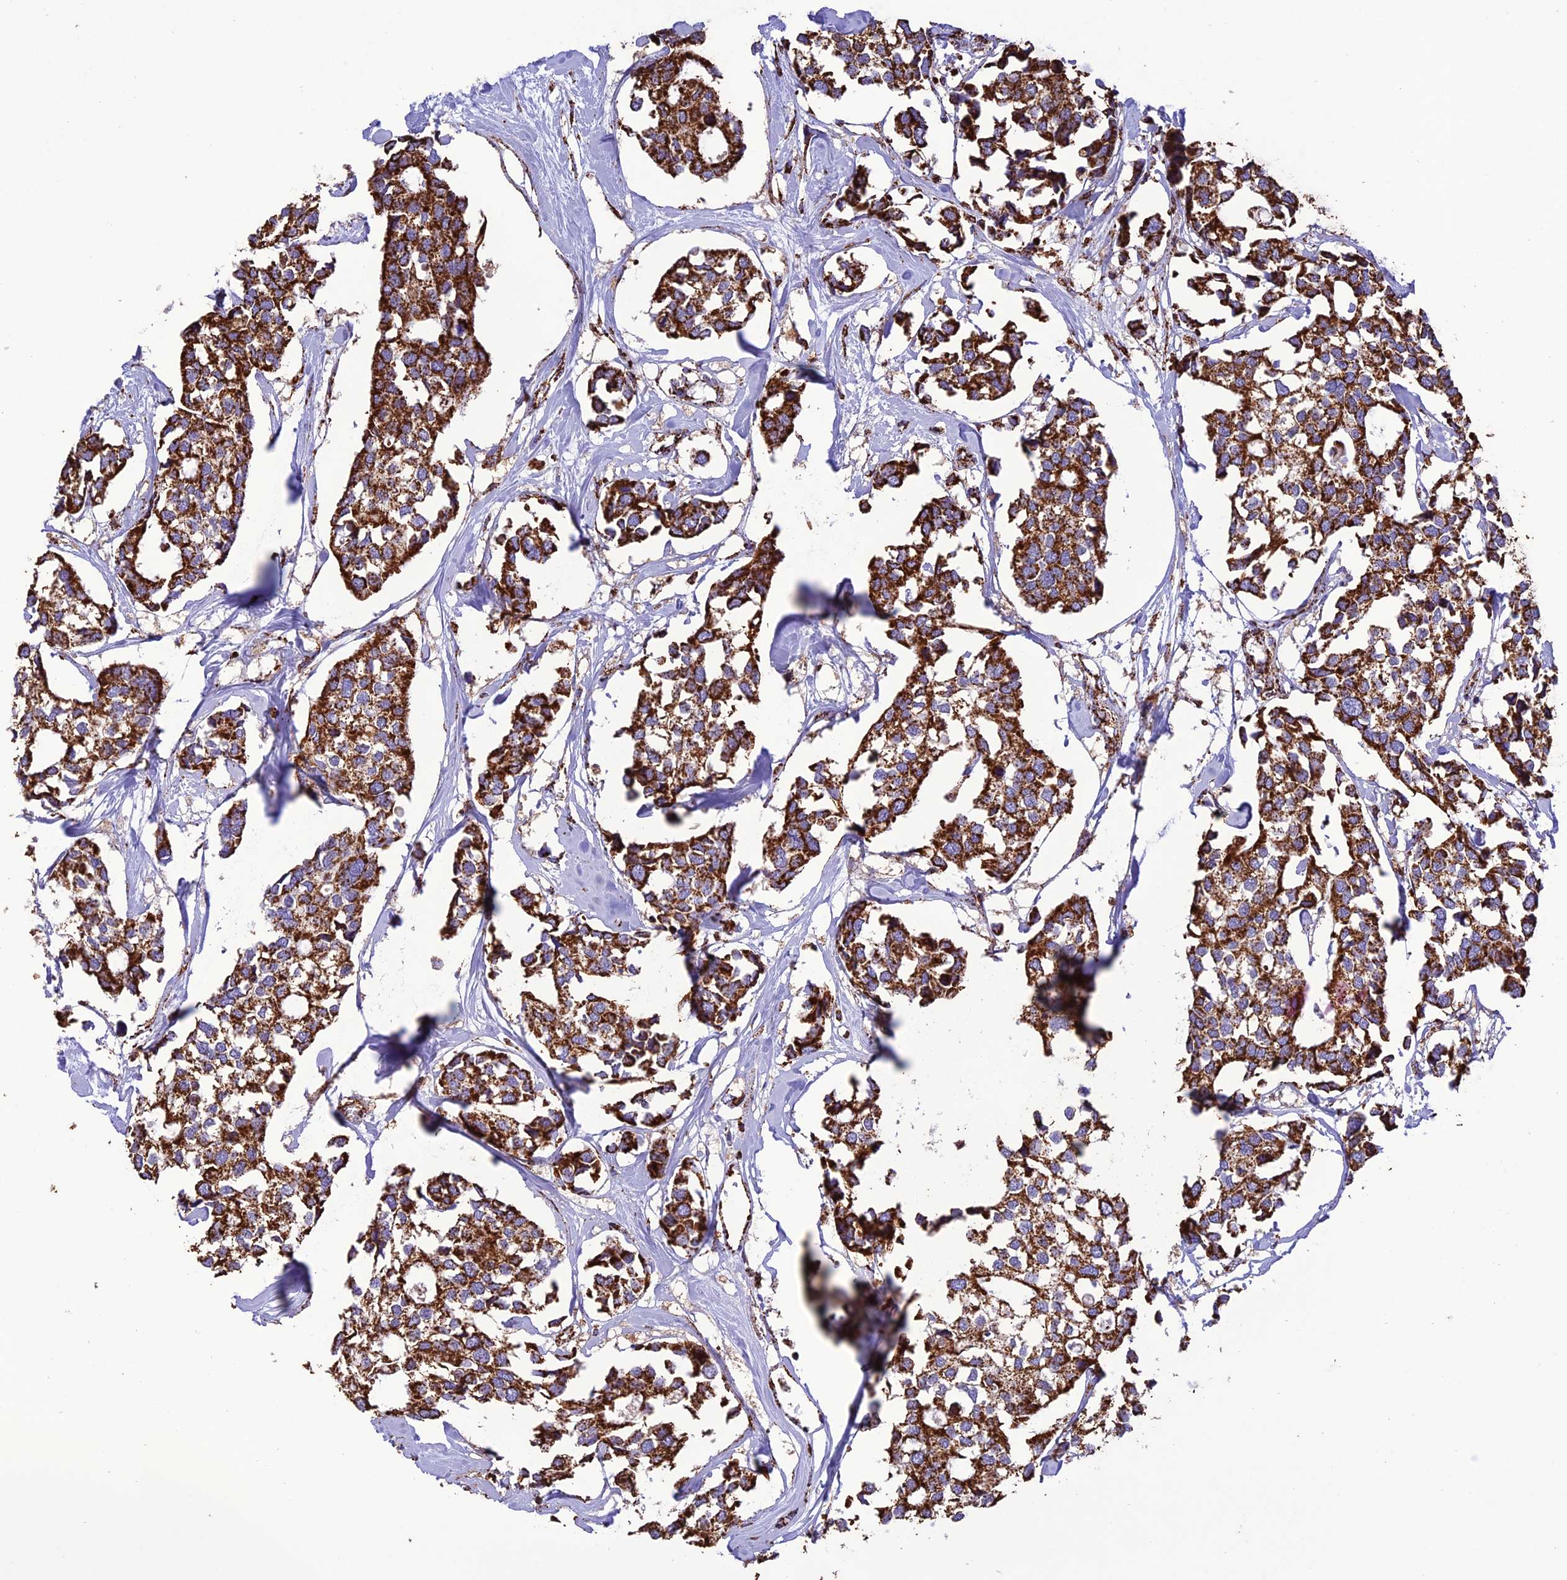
{"staining": {"intensity": "strong", "quantity": ">75%", "location": "cytoplasmic/membranous"}, "tissue": "breast cancer", "cell_type": "Tumor cells", "image_type": "cancer", "snomed": [{"axis": "morphology", "description": "Duct carcinoma"}, {"axis": "topography", "description": "Breast"}], "caption": "Breast cancer (intraductal carcinoma) stained with a brown dye reveals strong cytoplasmic/membranous positive staining in approximately >75% of tumor cells.", "gene": "NDUFAF1", "patient": {"sex": "female", "age": 83}}